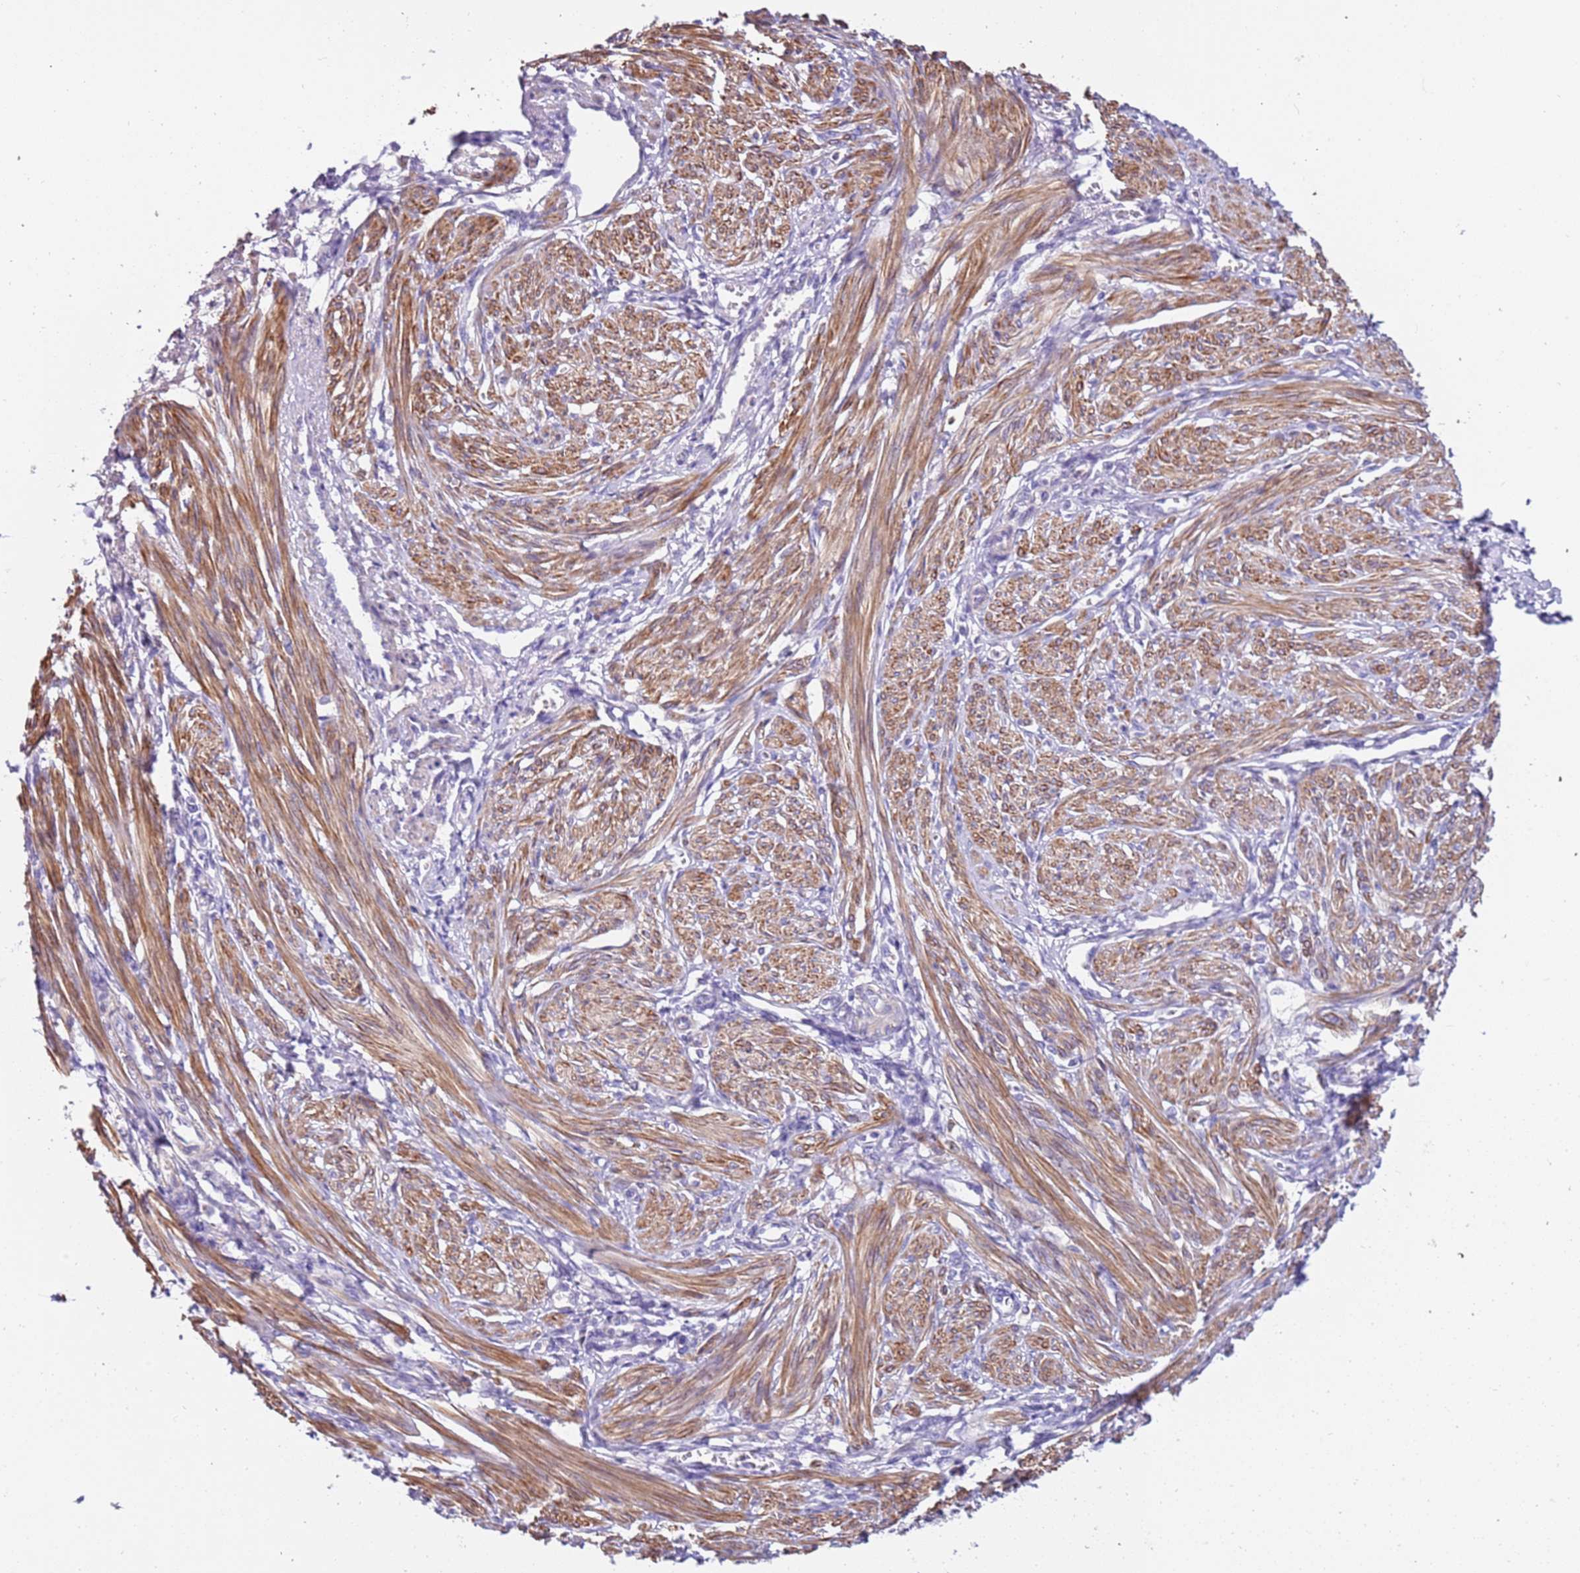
{"staining": {"intensity": "strong", "quantity": "25%-75%", "location": "cytoplasmic/membranous"}, "tissue": "smooth muscle", "cell_type": "Smooth muscle cells", "image_type": "normal", "snomed": [{"axis": "morphology", "description": "Normal tissue, NOS"}, {"axis": "topography", "description": "Smooth muscle"}], "caption": "The photomicrograph shows immunohistochemical staining of unremarkable smooth muscle. There is strong cytoplasmic/membranous expression is identified in about 25%-75% of smooth muscle cells. (DAB (3,3'-diaminobenzidine) = brown stain, brightfield microscopy at high magnification).", "gene": "PCGF2", "patient": {"sex": "female", "age": 39}}